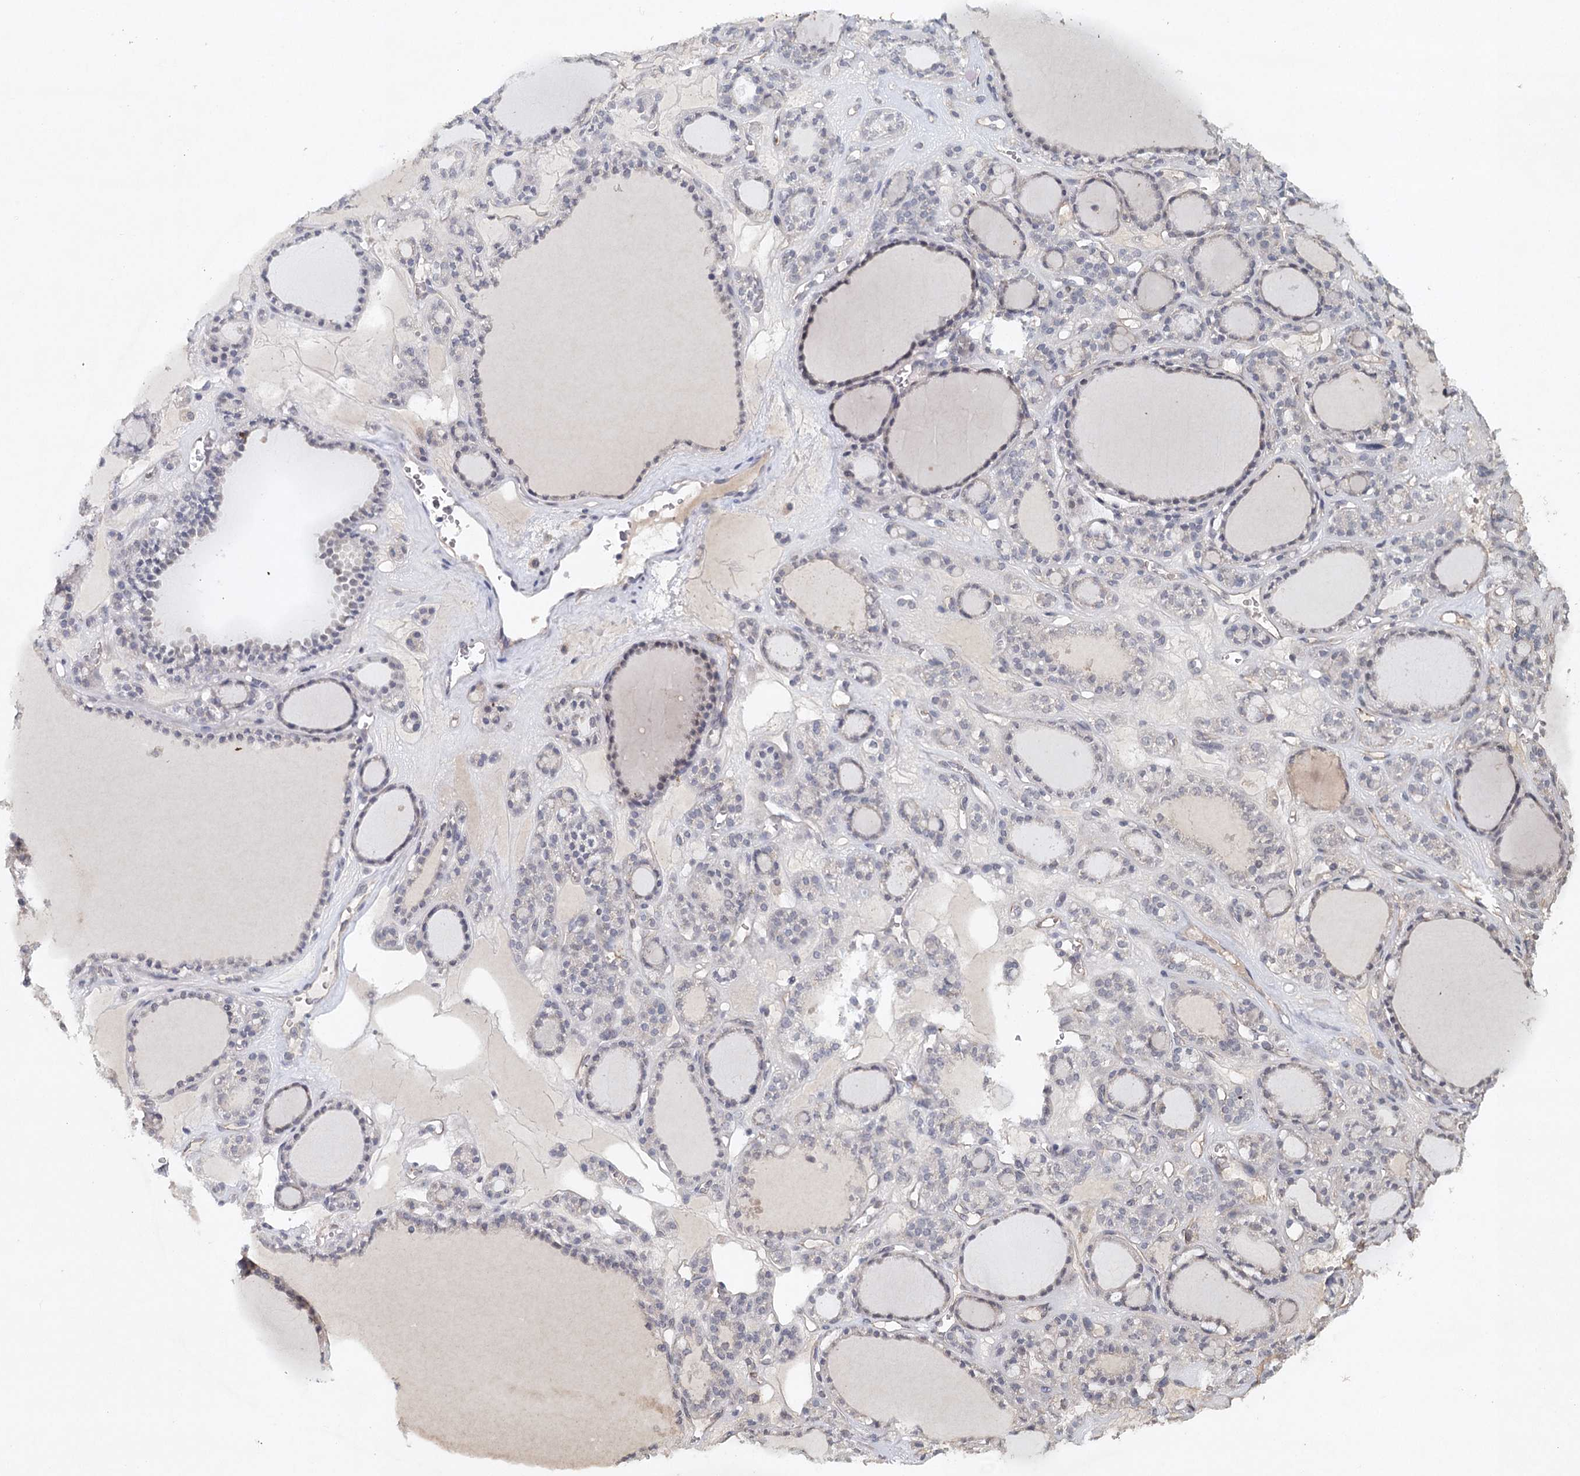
{"staining": {"intensity": "weak", "quantity": "<25%", "location": "cytoplasmic/membranous"}, "tissue": "thyroid gland", "cell_type": "Glandular cells", "image_type": "normal", "snomed": [{"axis": "morphology", "description": "Normal tissue, NOS"}, {"axis": "topography", "description": "Thyroid gland"}], "caption": "A high-resolution image shows IHC staining of unremarkable thyroid gland, which displays no significant expression in glandular cells.", "gene": "SYNPO", "patient": {"sex": "female", "age": 28}}